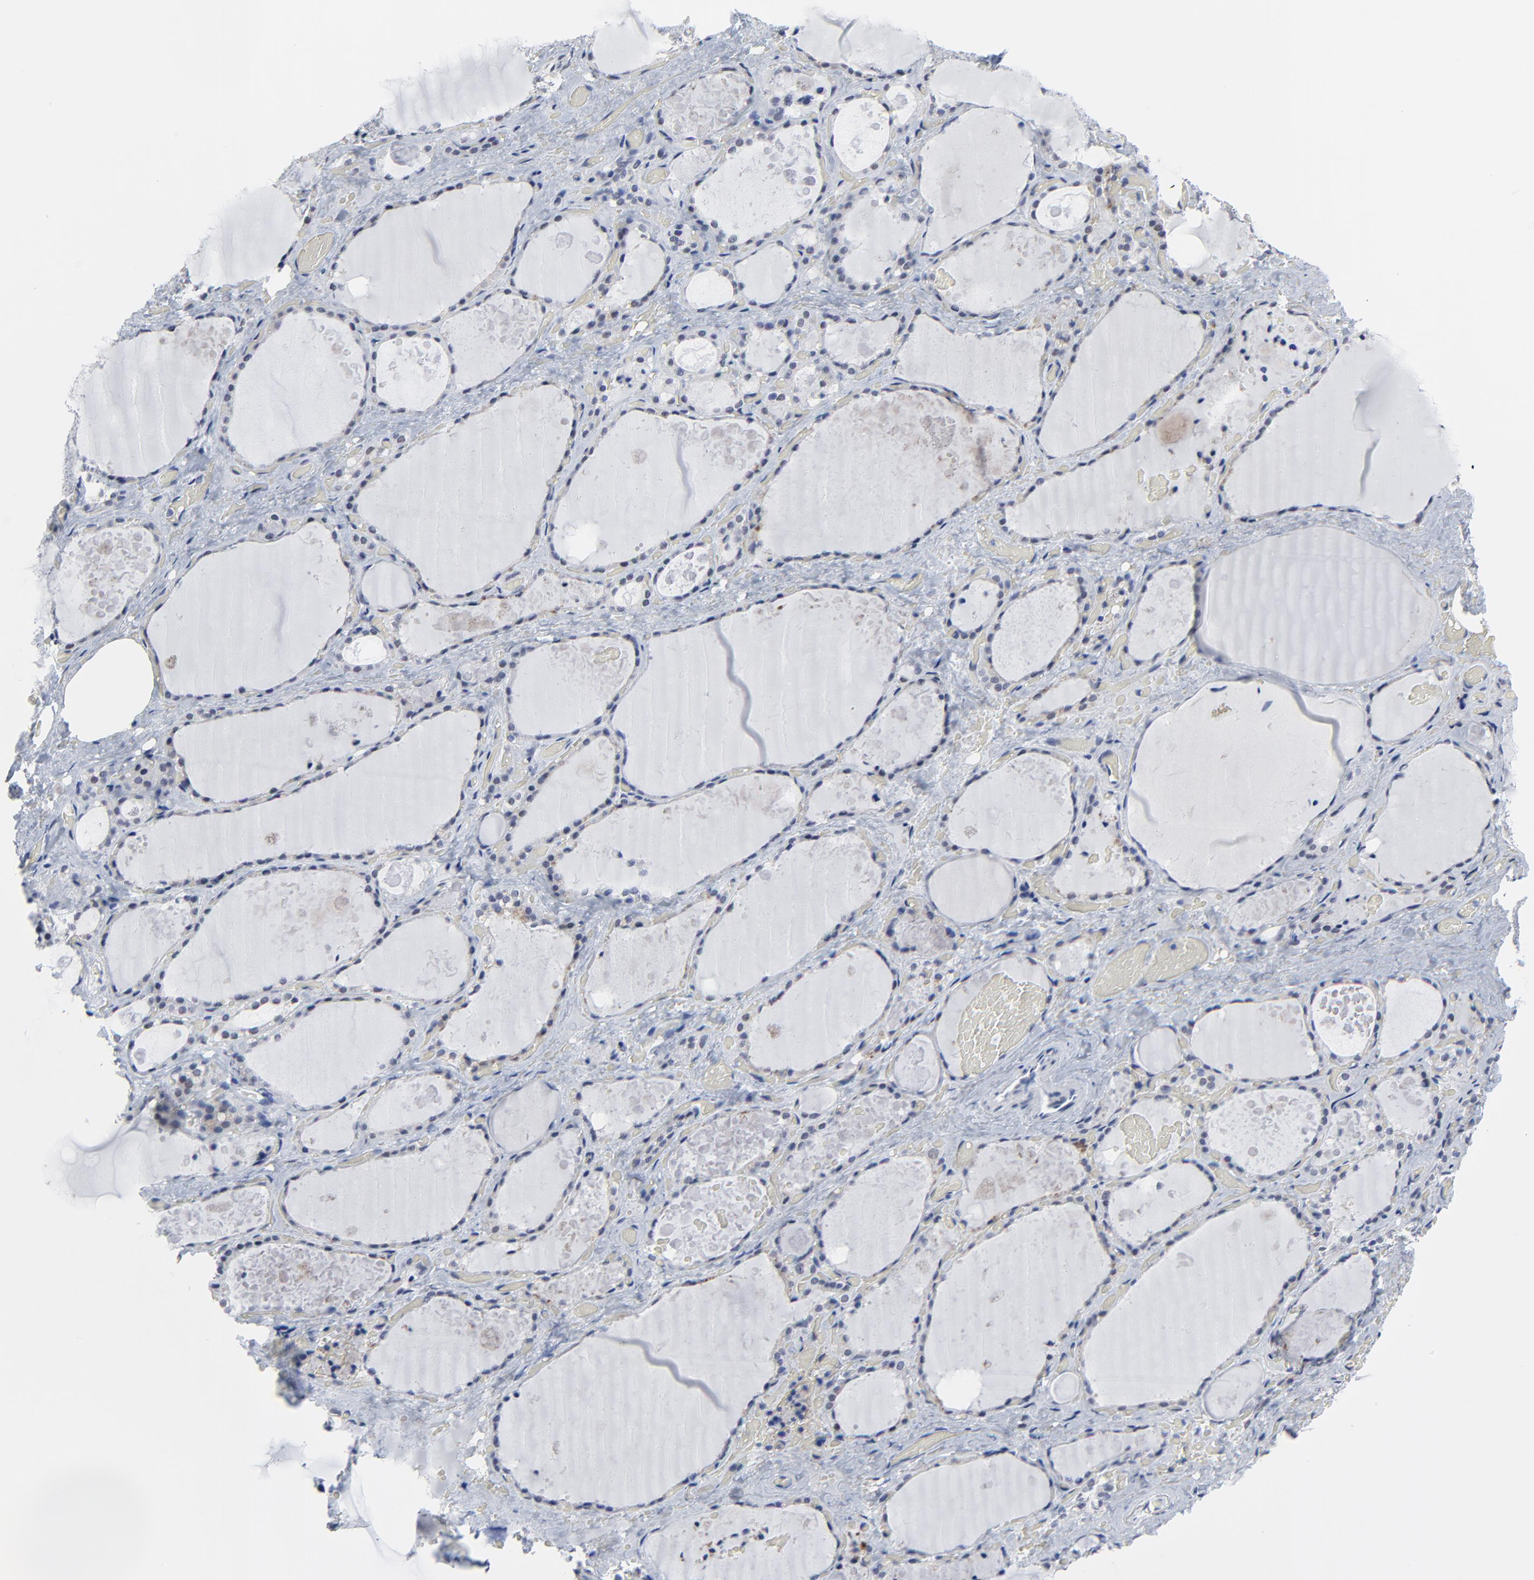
{"staining": {"intensity": "weak", "quantity": "<25%", "location": "nuclear"}, "tissue": "thyroid gland", "cell_type": "Glandular cells", "image_type": "normal", "snomed": [{"axis": "morphology", "description": "Normal tissue, NOS"}, {"axis": "topography", "description": "Thyroid gland"}], "caption": "A high-resolution micrograph shows immunohistochemistry staining of normal thyroid gland, which demonstrates no significant expression in glandular cells. Brightfield microscopy of IHC stained with DAB (3,3'-diaminobenzidine) (brown) and hematoxylin (blue), captured at high magnification.", "gene": "ZNF589", "patient": {"sex": "male", "age": 61}}